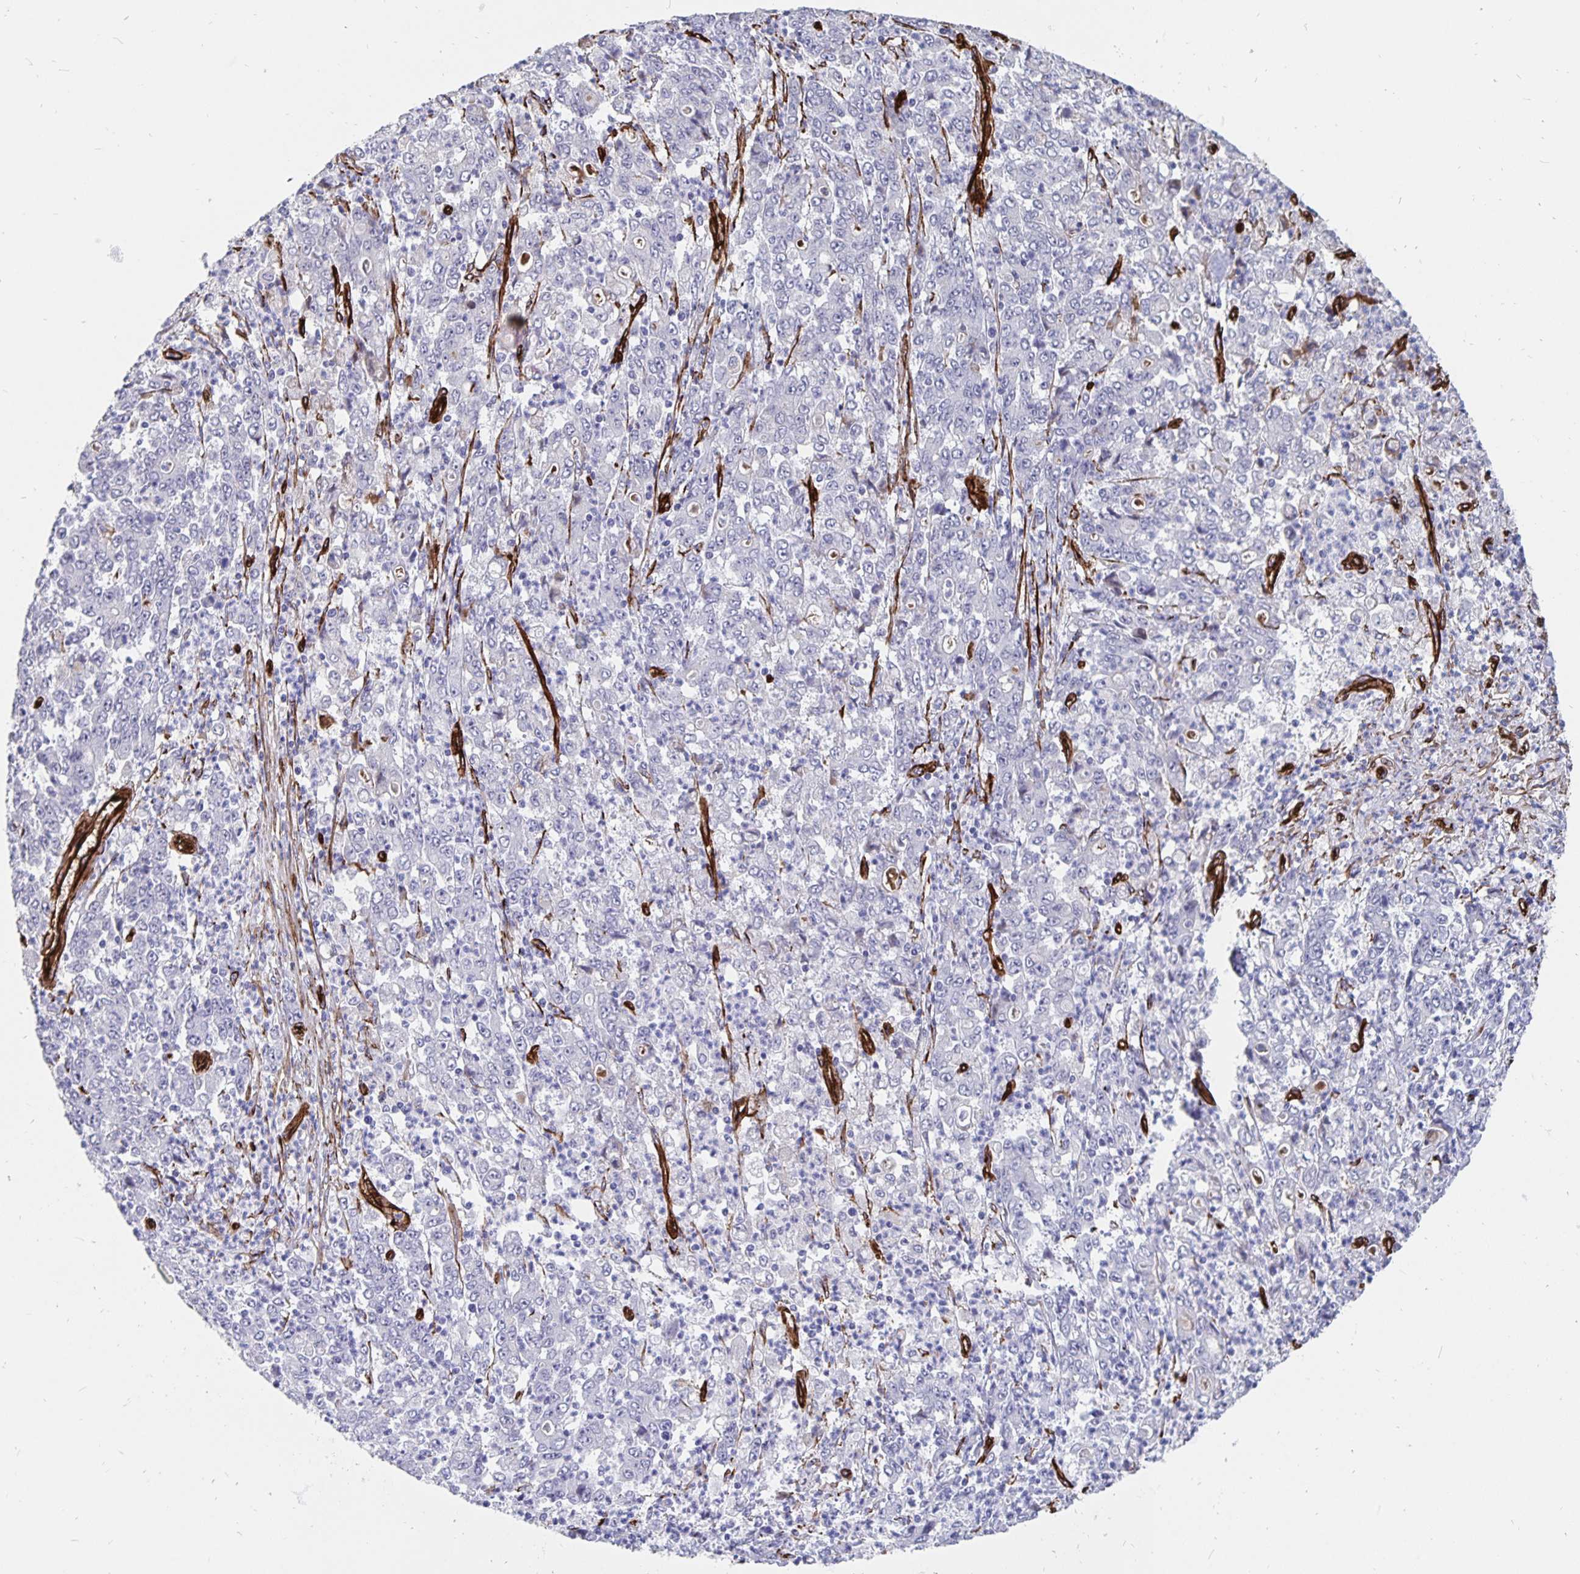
{"staining": {"intensity": "negative", "quantity": "none", "location": "none"}, "tissue": "stomach cancer", "cell_type": "Tumor cells", "image_type": "cancer", "snomed": [{"axis": "morphology", "description": "Adenocarcinoma, NOS"}, {"axis": "topography", "description": "Stomach, lower"}], "caption": "Adenocarcinoma (stomach) was stained to show a protein in brown. There is no significant expression in tumor cells.", "gene": "DCHS2", "patient": {"sex": "female", "age": 71}}